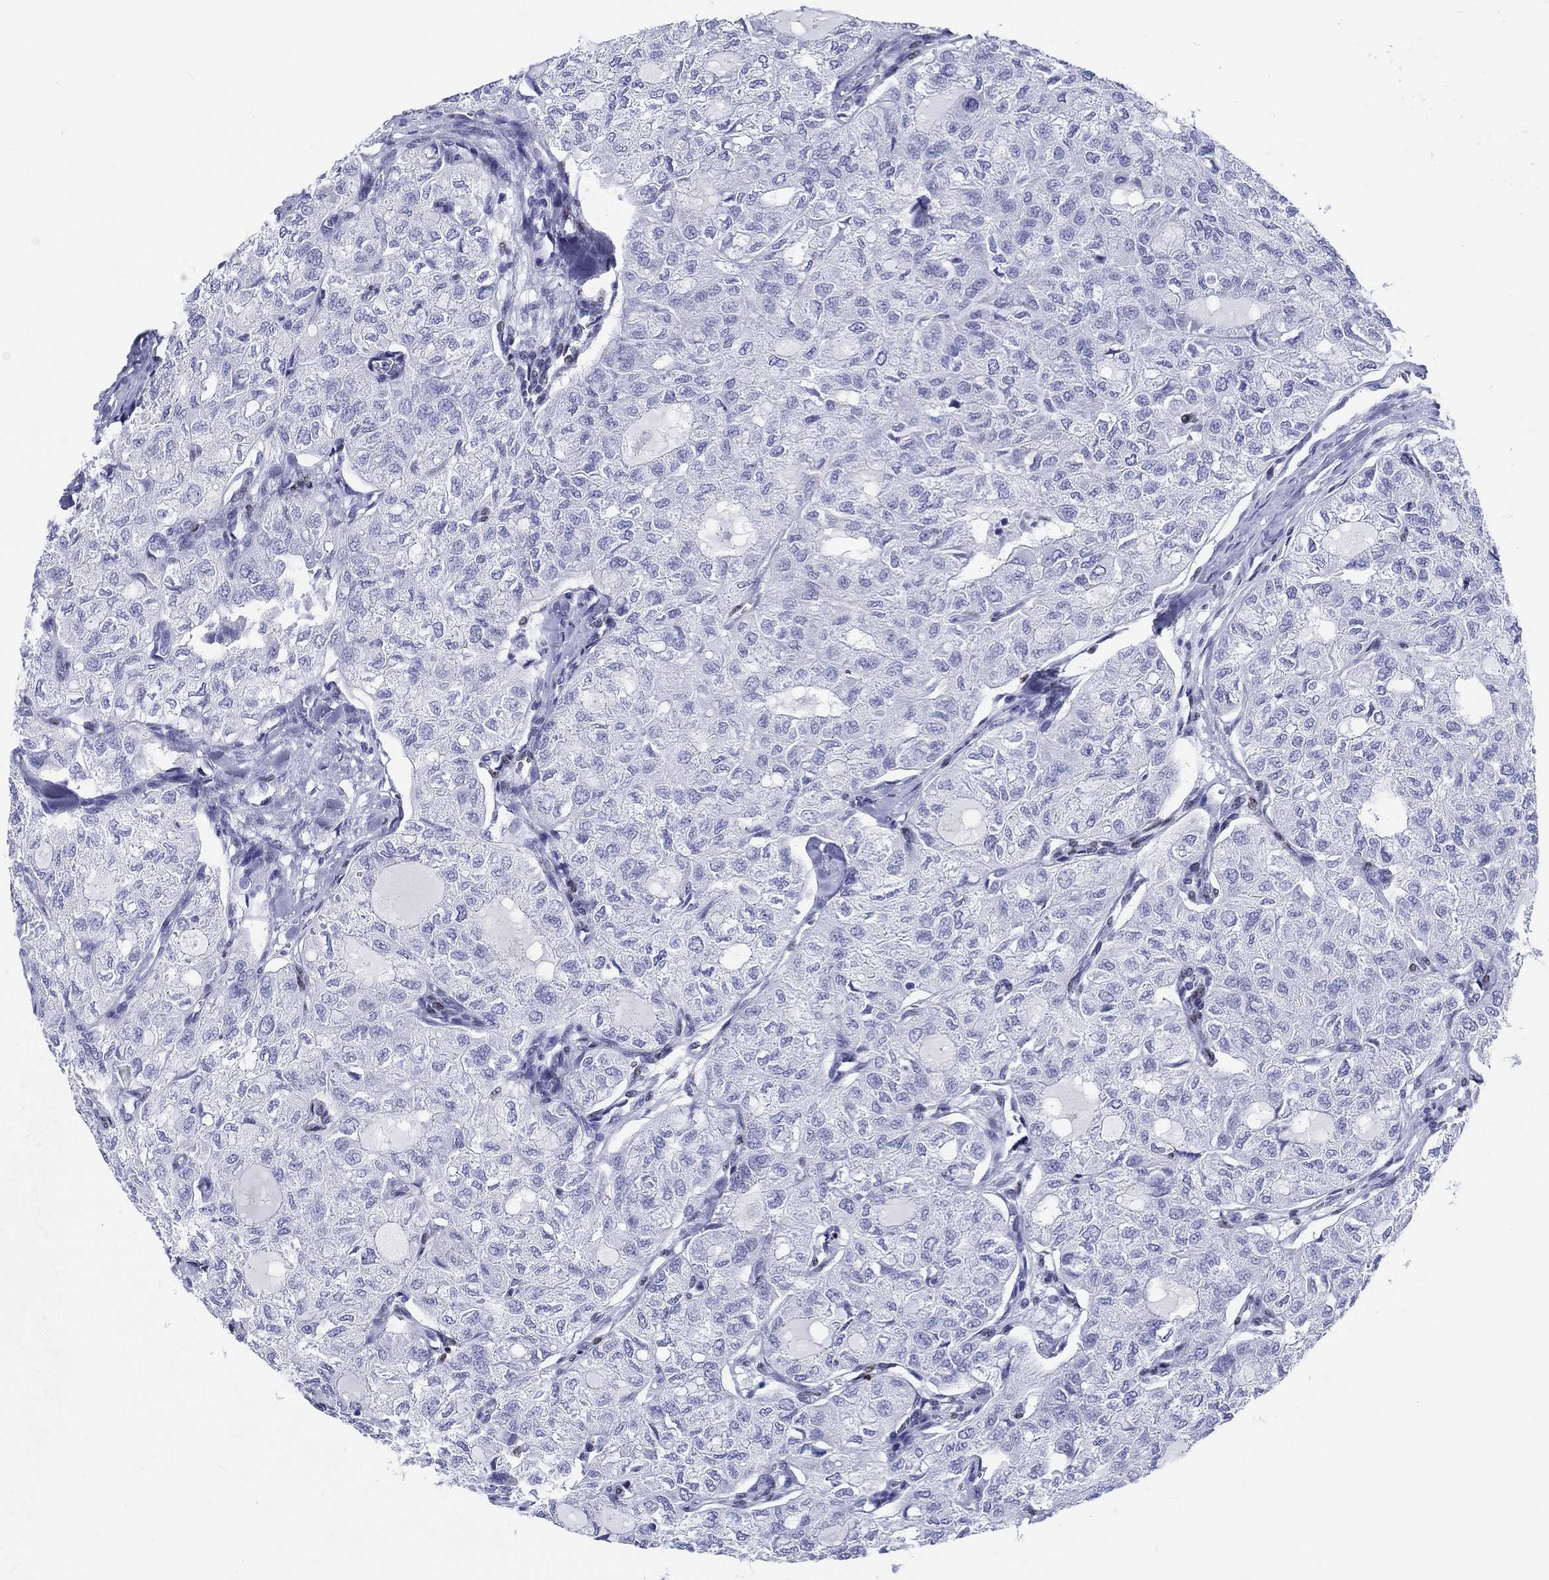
{"staining": {"intensity": "negative", "quantity": "none", "location": "none"}, "tissue": "thyroid cancer", "cell_type": "Tumor cells", "image_type": "cancer", "snomed": [{"axis": "morphology", "description": "Follicular adenoma carcinoma, NOS"}, {"axis": "topography", "description": "Thyroid gland"}], "caption": "Follicular adenoma carcinoma (thyroid) was stained to show a protein in brown. There is no significant positivity in tumor cells.", "gene": "H1-1", "patient": {"sex": "male", "age": 75}}